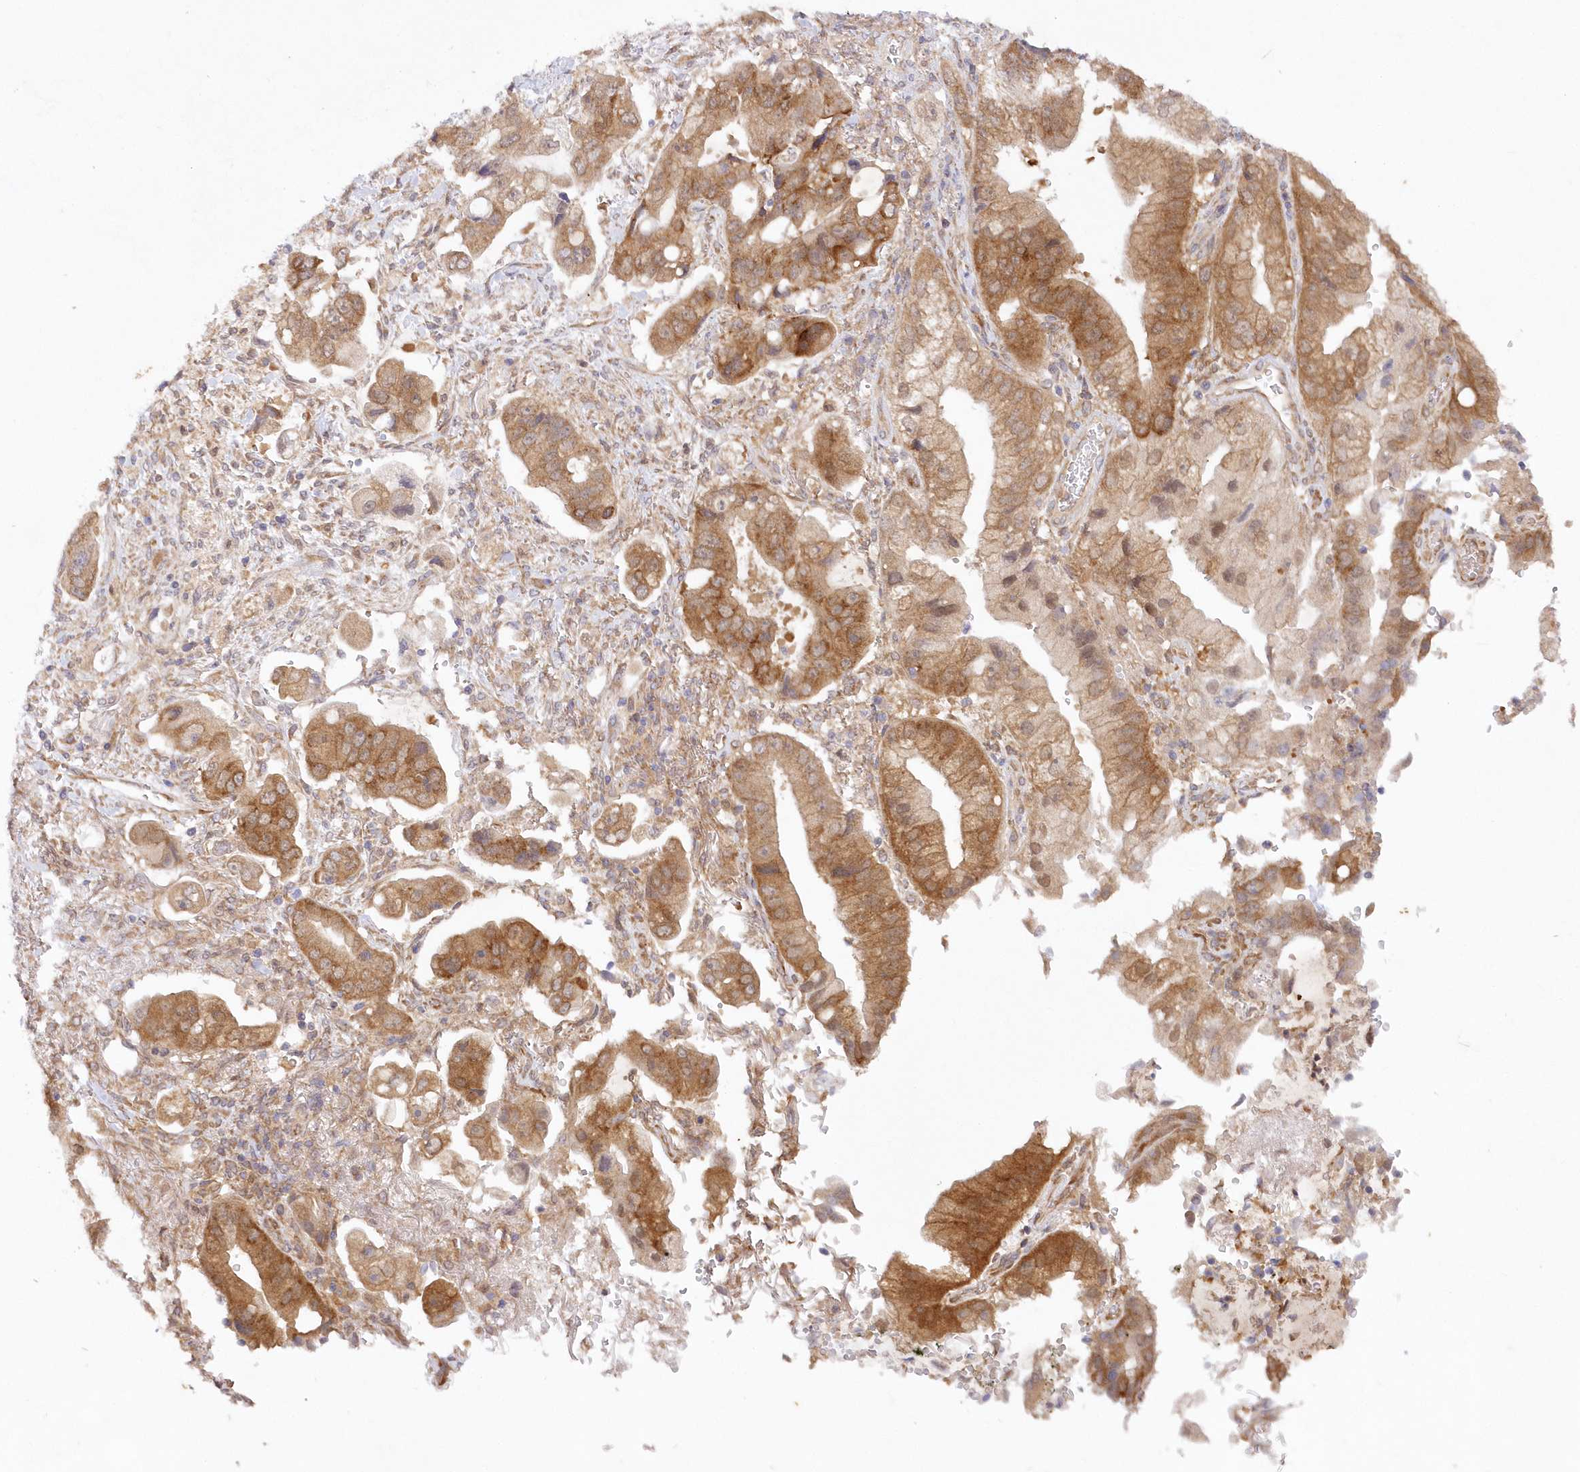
{"staining": {"intensity": "moderate", "quantity": ">75%", "location": "cytoplasmic/membranous"}, "tissue": "stomach cancer", "cell_type": "Tumor cells", "image_type": "cancer", "snomed": [{"axis": "morphology", "description": "Adenocarcinoma, NOS"}, {"axis": "topography", "description": "Stomach"}], "caption": "This is a histology image of immunohistochemistry staining of stomach adenocarcinoma, which shows moderate positivity in the cytoplasmic/membranous of tumor cells.", "gene": "RNPEP", "patient": {"sex": "male", "age": 62}}